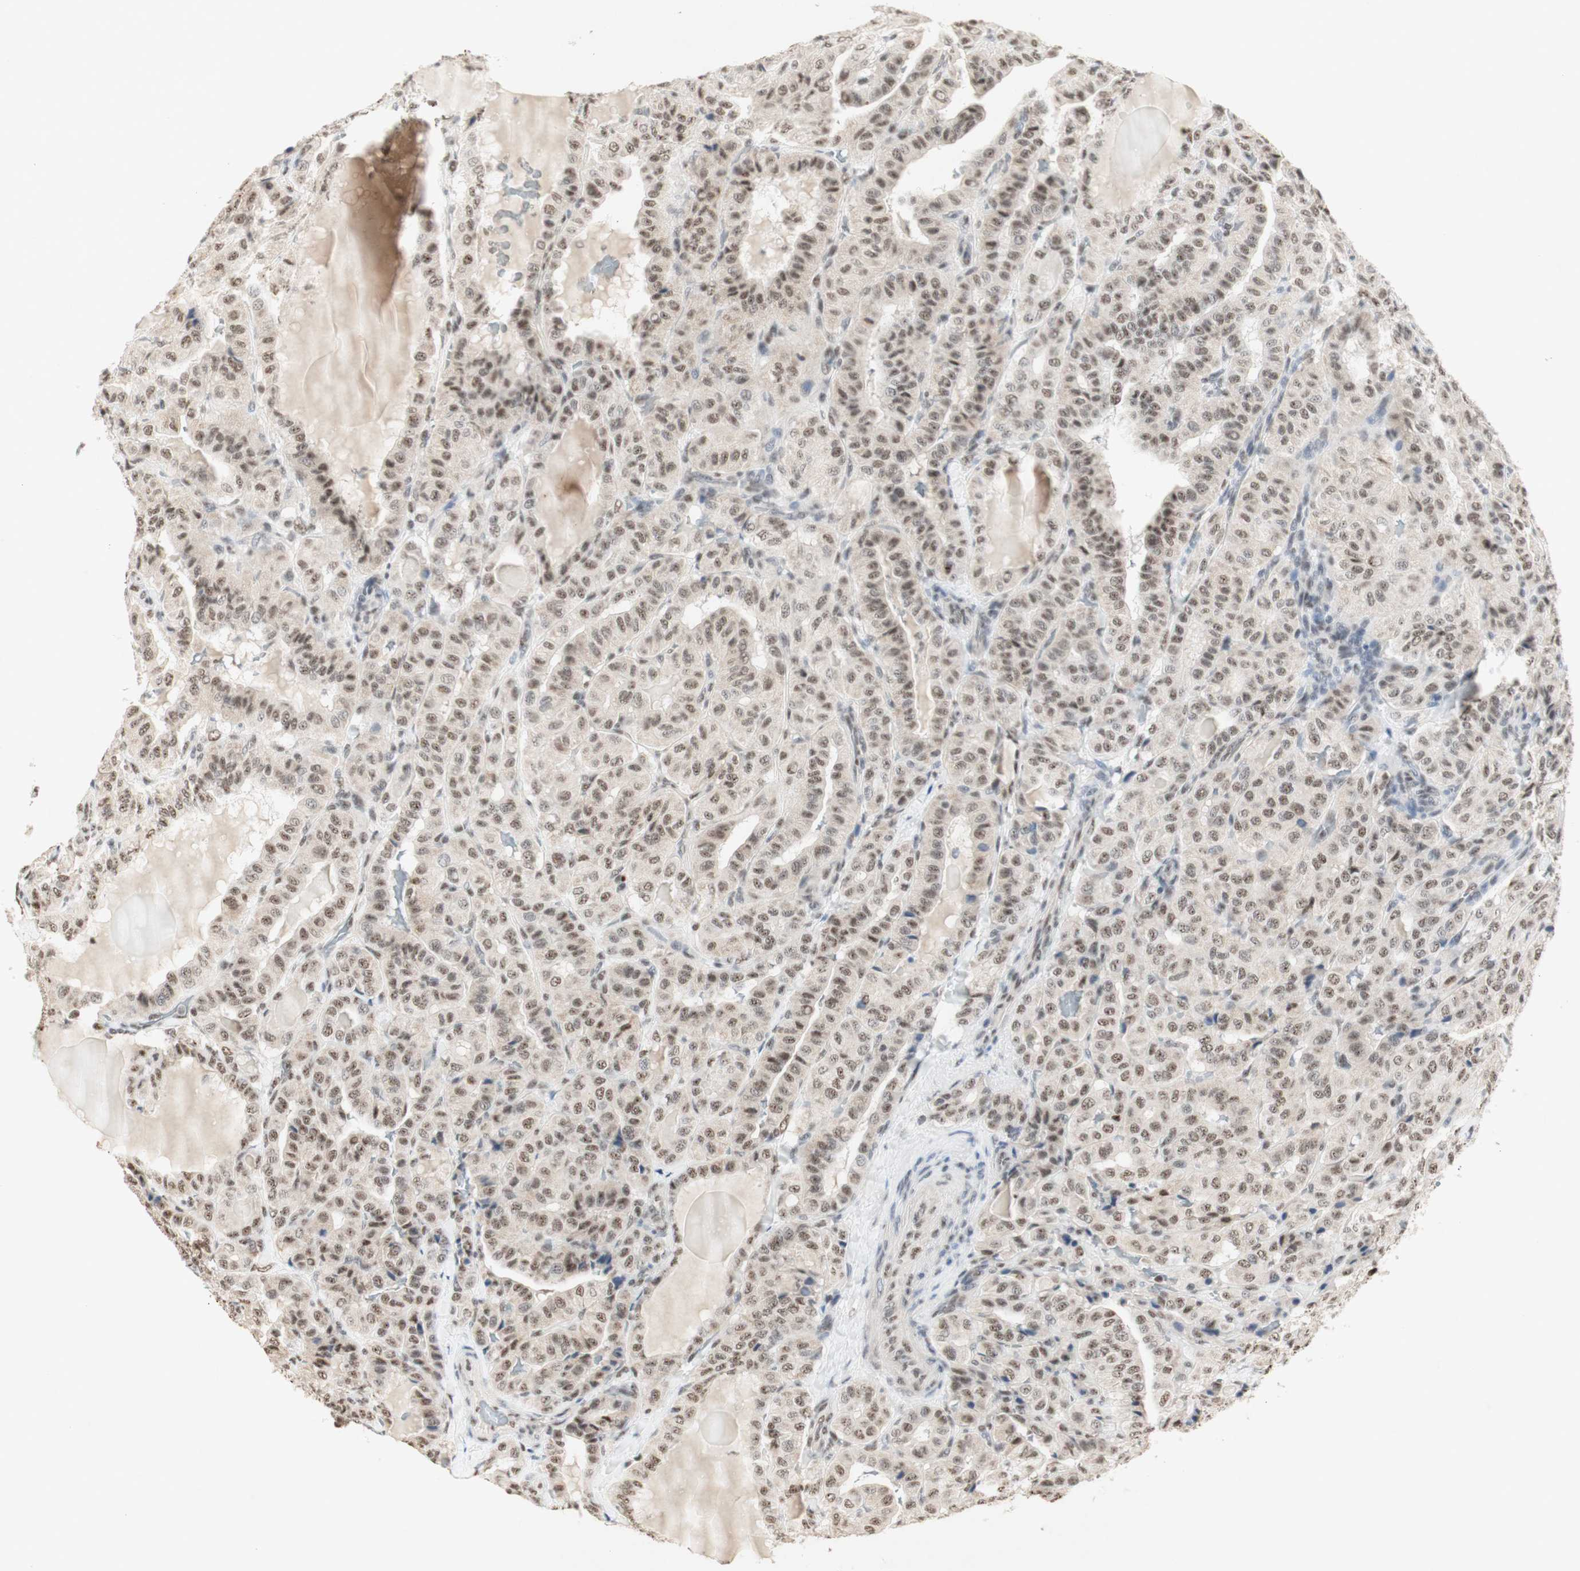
{"staining": {"intensity": "moderate", "quantity": ">75%", "location": "nuclear"}, "tissue": "thyroid cancer", "cell_type": "Tumor cells", "image_type": "cancer", "snomed": [{"axis": "morphology", "description": "Papillary adenocarcinoma, NOS"}, {"axis": "topography", "description": "Thyroid gland"}], "caption": "Protein staining of thyroid cancer tissue reveals moderate nuclear expression in approximately >75% of tumor cells. The protein is stained brown, and the nuclei are stained in blue (DAB (3,3'-diaminobenzidine) IHC with brightfield microscopy, high magnification).", "gene": "SNRPB", "patient": {"sex": "male", "age": 77}}